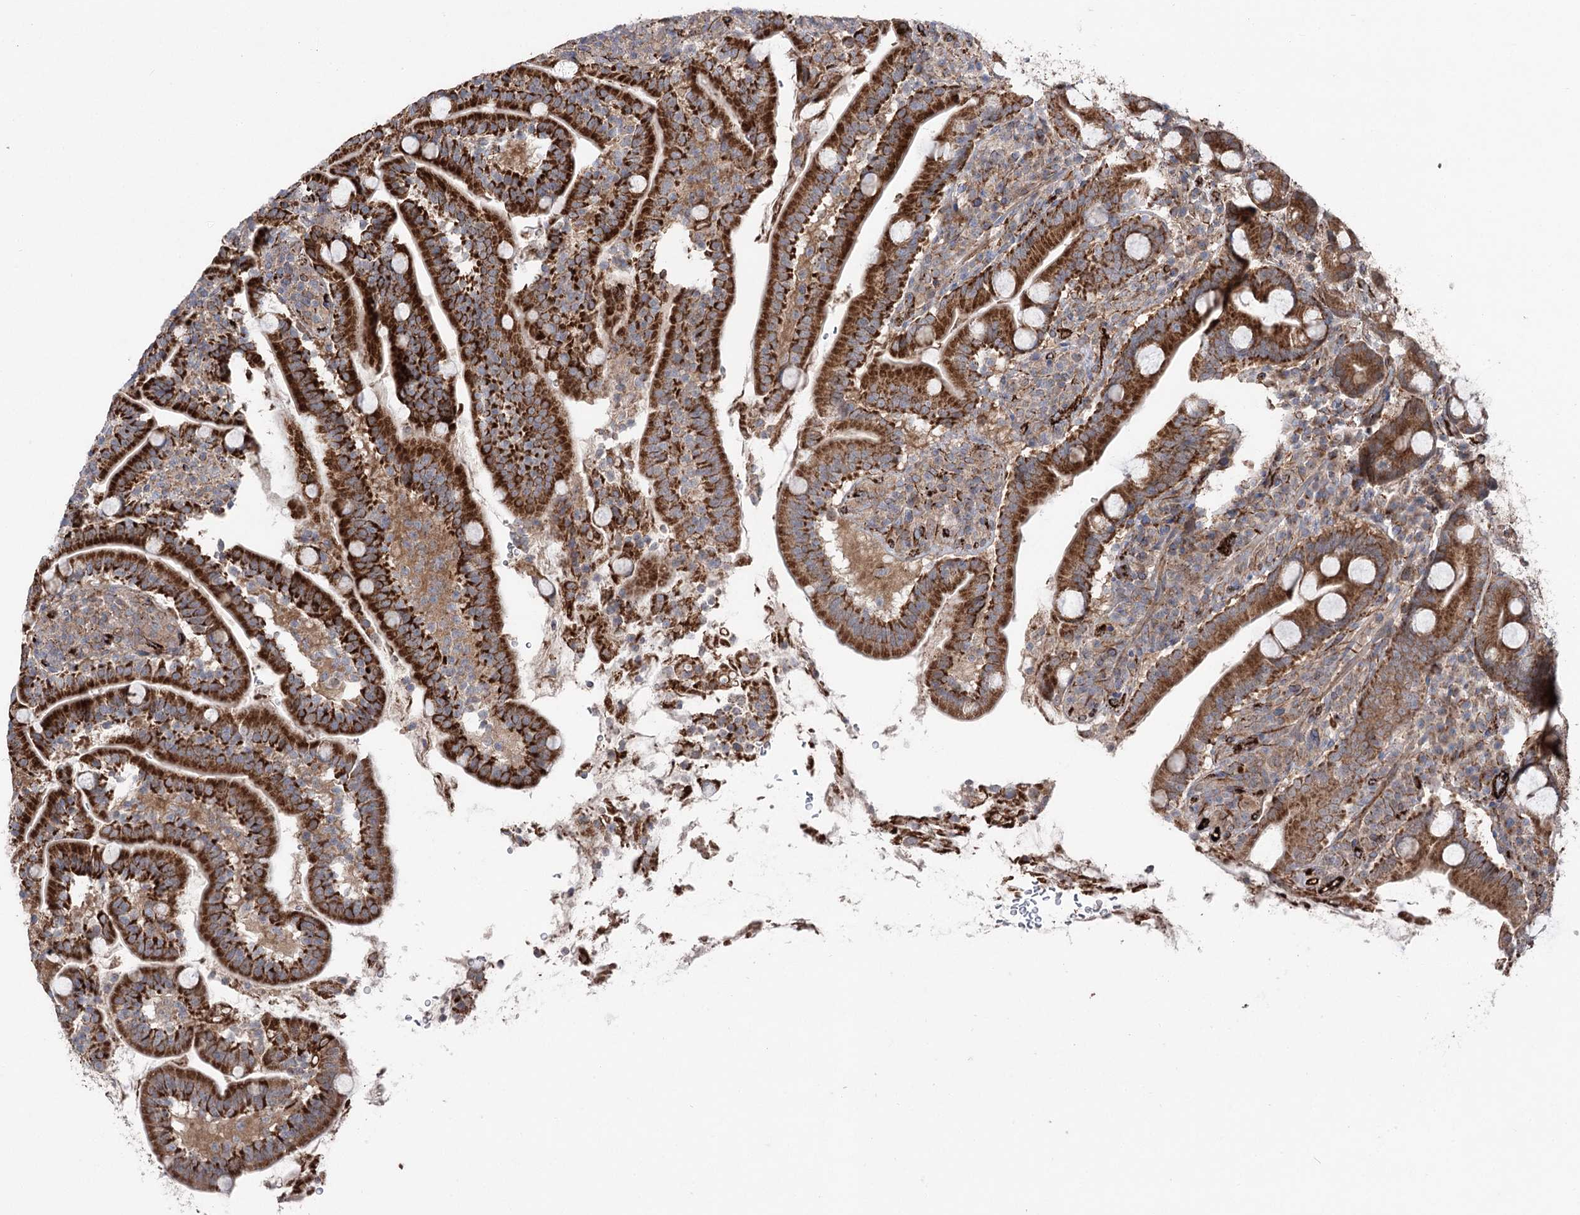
{"staining": {"intensity": "strong", "quantity": ">75%", "location": "cytoplasmic/membranous"}, "tissue": "duodenum", "cell_type": "Glandular cells", "image_type": "normal", "snomed": [{"axis": "morphology", "description": "Normal tissue, NOS"}, {"axis": "topography", "description": "Duodenum"}], "caption": "DAB (3,3'-diaminobenzidine) immunohistochemical staining of normal duodenum displays strong cytoplasmic/membranous protein staining in about >75% of glandular cells.", "gene": "MIB1", "patient": {"sex": "male", "age": 35}}